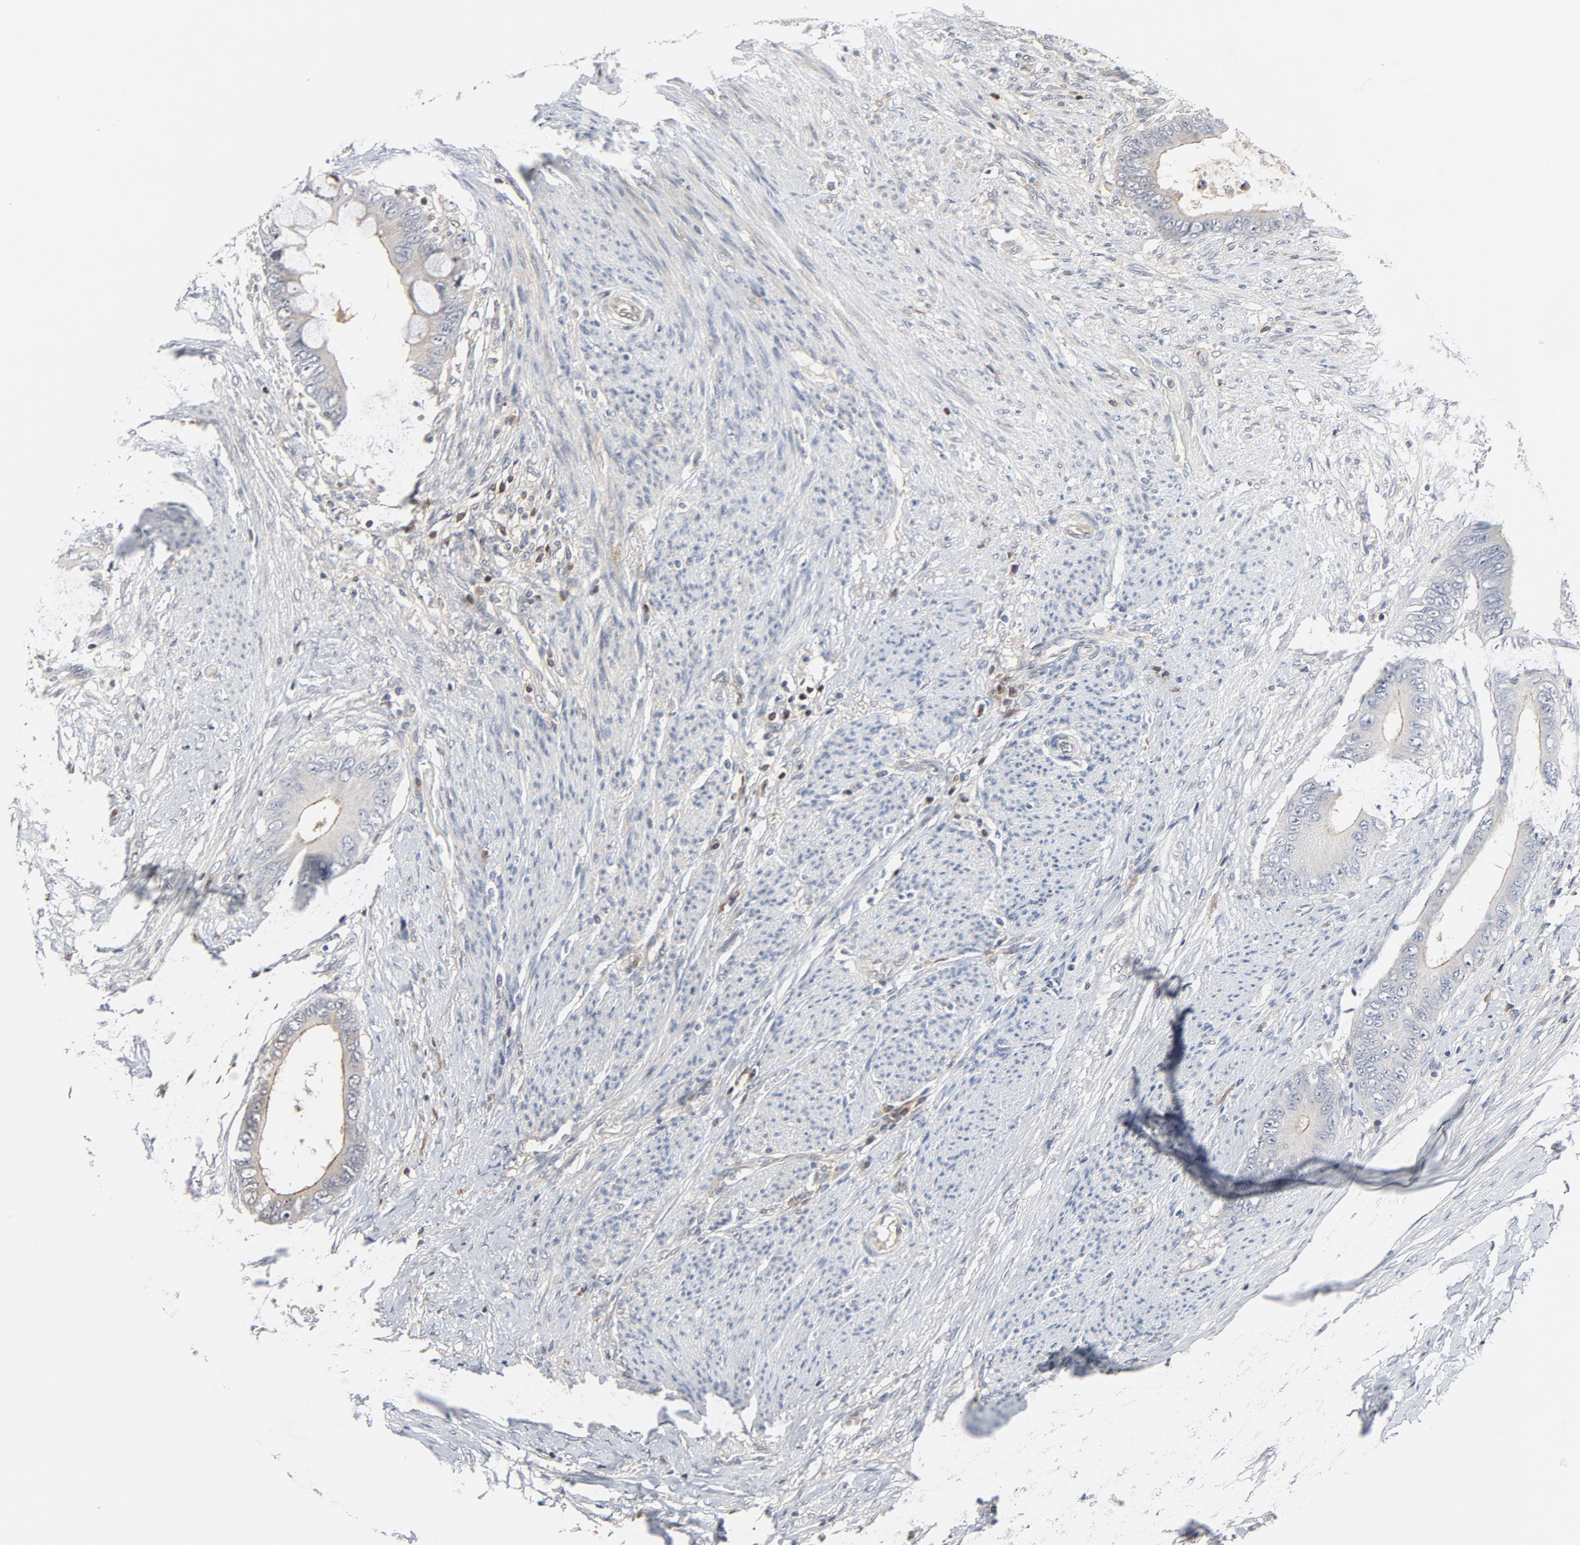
{"staining": {"intensity": "weak", "quantity": "25%-75%", "location": "cytoplasmic/membranous"}, "tissue": "colorectal cancer", "cell_type": "Tumor cells", "image_type": "cancer", "snomed": [{"axis": "morphology", "description": "Normal tissue, NOS"}, {"axis": "morphology", "description": "Adenocarcinoma, NOS"}, {"axis": "topography", "description": "Rectum"}, {"axis": "topography", "description": "Peripheral nerve tissue"}], "caption": "The micrograph reveals a brown stain indicating the presence of a protein in the cytoplasmic/membranous of tumor cells in colorectal adenocarcinoma.", "gene": "TRADD", "patient": {"sex": "female", "age": 77}}